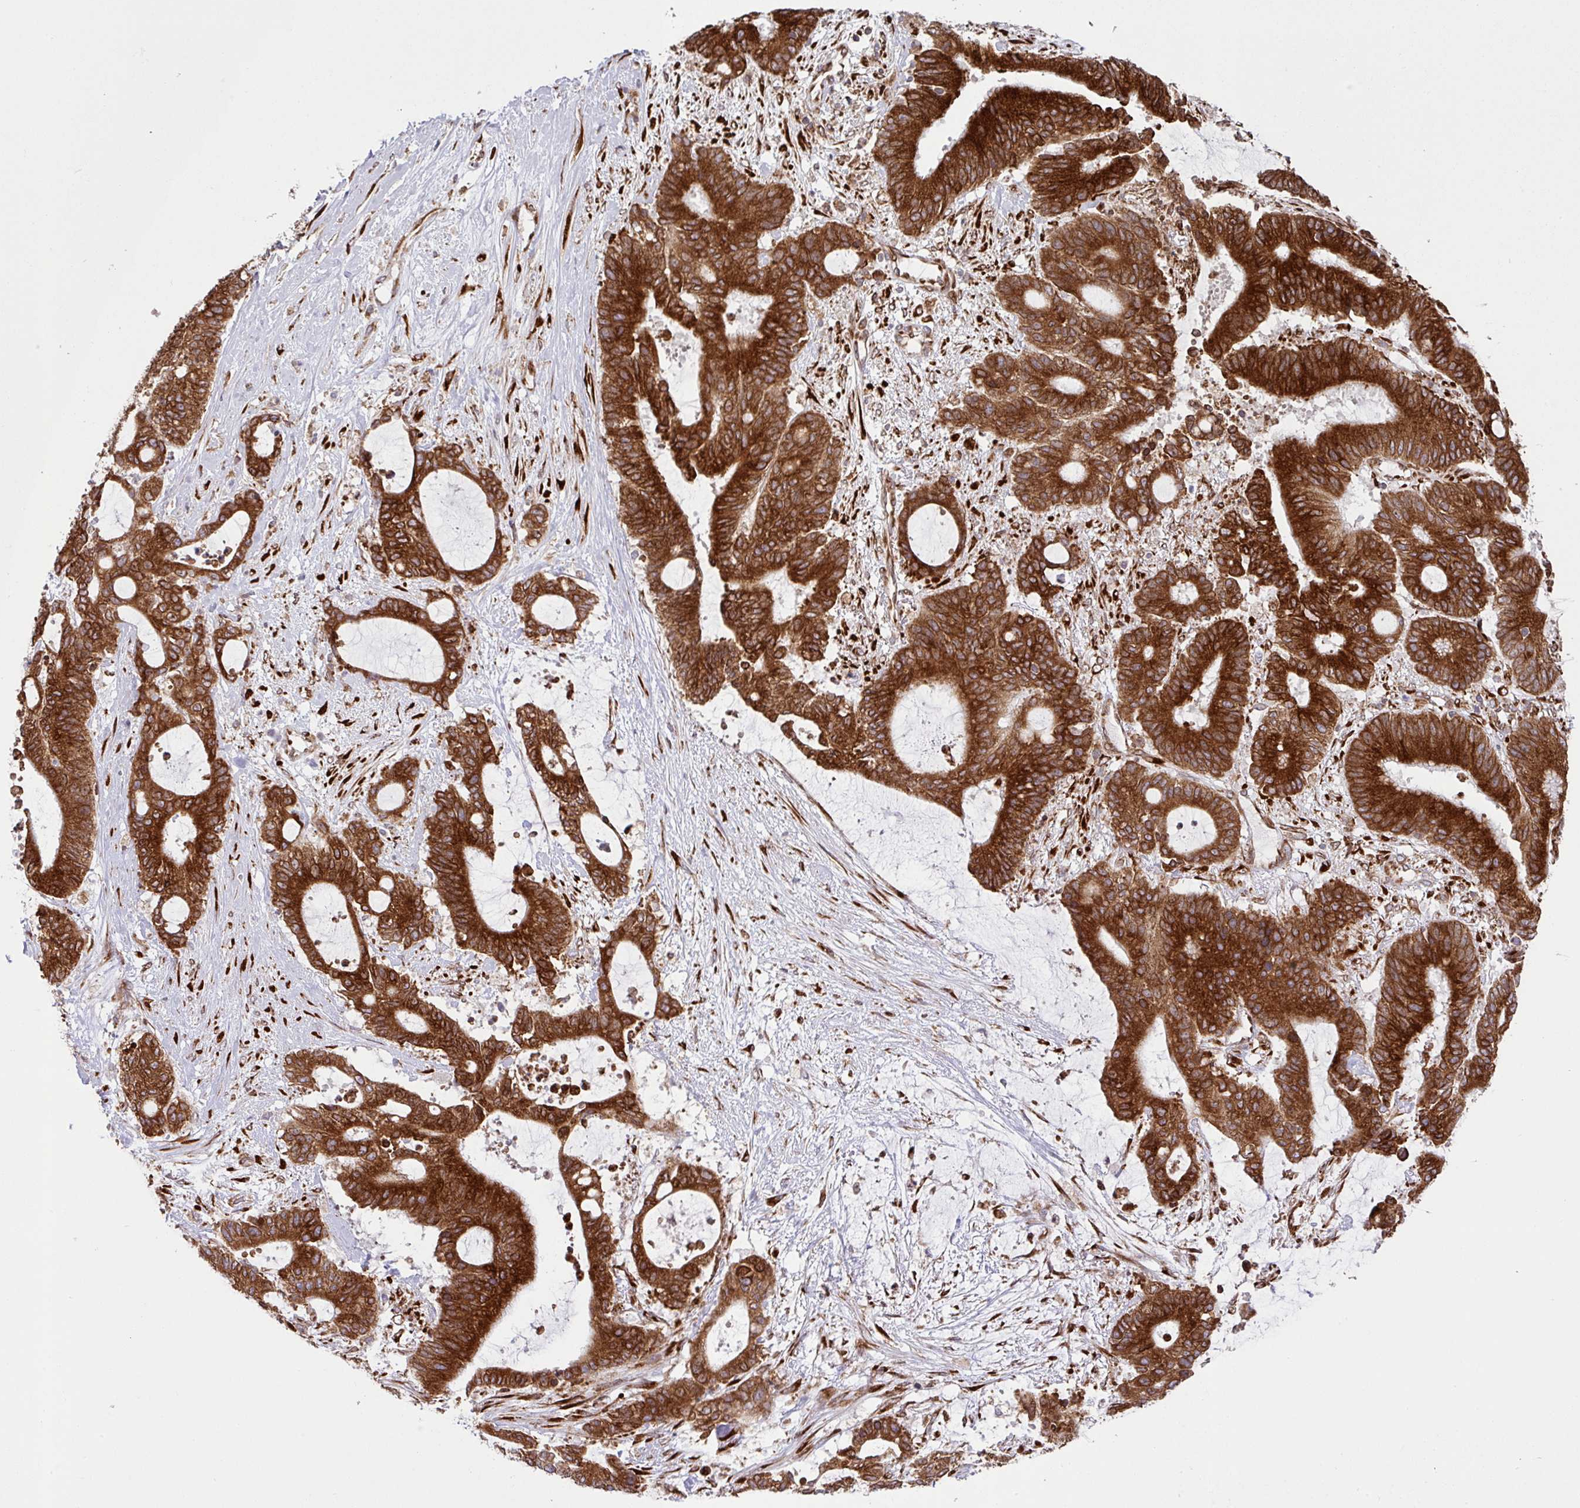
{"staining": {"intensity": "strong", "quantity": ">75%", "location": "cytoplasmic/membranous"}, "tissue": "liver cancer", "cell_type": "Tumor cells", "image_type": "cancer", "snomed": [{"axis": "morphology", "description": "Normal tissue, NOS"}, {"axis": "morphology", "description": "Cholangiocarcinoma"}, {"axis": "topography", "description": "Liver"}, {"axis": "topography", "description": "Peripheral nerve tissue"}], "caption": "A photomicrograph showing strong cytoplasmic/membranous staining in approximately >75% of tumor cells in liver cancer (cholangiocarcinoma), as visualized by brown immunohistochemical staining.", "gene": "SLC39A7", "patient": {"sex": "female", "age": 73}}